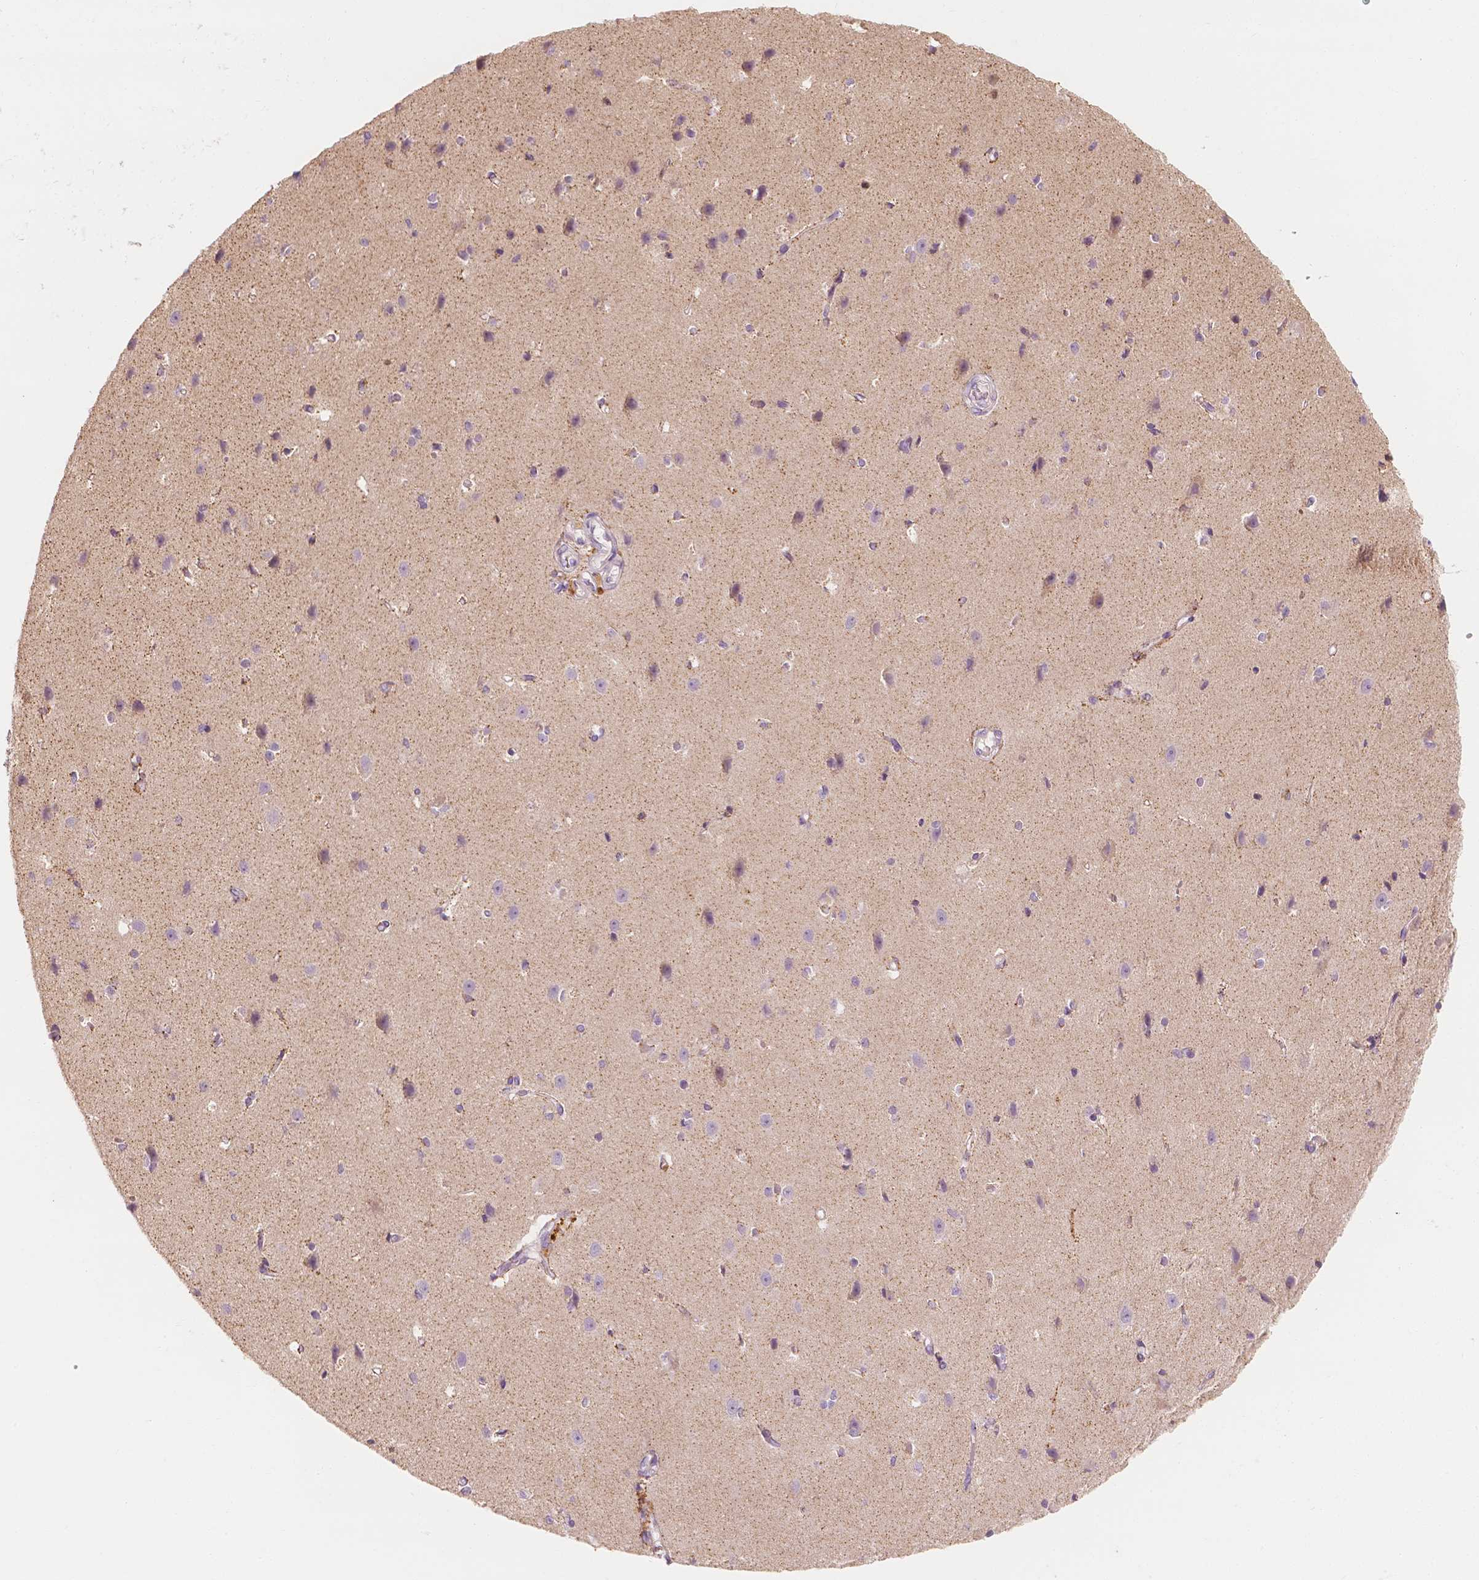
{"staining": {"intensity": "weak", "quantity": "<25%", "location": "cytoplasmic/membranous"}, "tissue": "cerebral cortex", "cell_type": "Endothelial cells", "image_type": "normal", "snomed": [{"axis": "morphology", "description": "Normal tissue, NOS"}, {"axis": "topography", "description": "Cerebral cortex"}], "caption": "Benign cerebral cortex was stained to show a protein in brown. There is no significant expression in endothelial cells. (Stains: DAB IHC with hematoxylin counter stain, Microscopy: brightfield microscopy at high magnification).", "gene": "SHPK", "patient": {"sex": "male", "age": 37}}